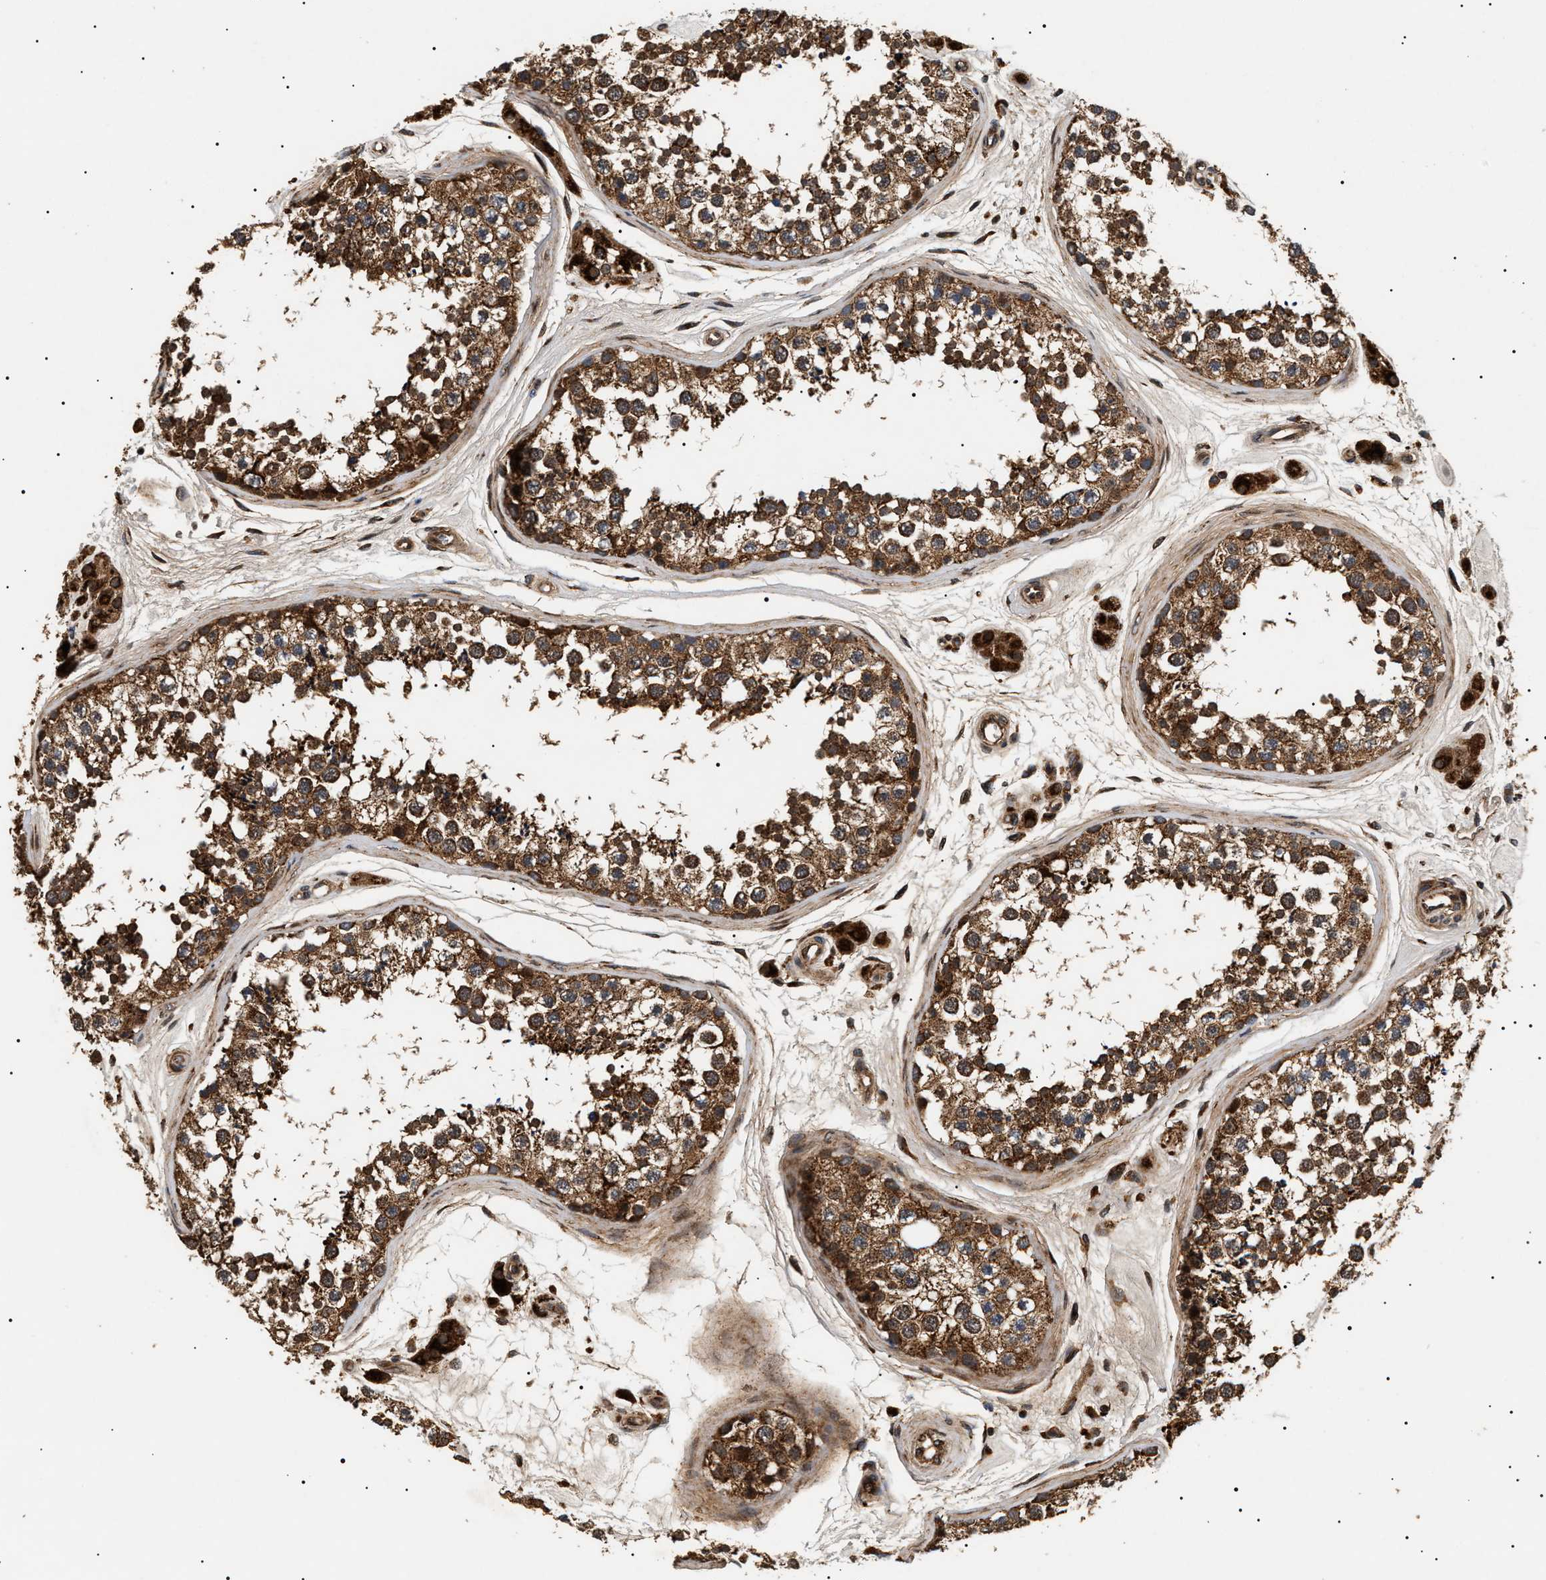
{"staining": {"intensity": "moderate", "quantity": ">75%", "location": "cytoplasmic/membranous"}, "tissue": "testis", "cell_type": "Cells in seminiferous ducts", "image_type": "normal", "snomed": [{"axis": "morphology", "description": "Normal tissue, NOS"}, {"axis": "topography", "description": "Testis"}], "caption": "IHC of normal testis displays medium levels of moderate cytoplasmic/membranous staining in about >75% of cells in seminiferous ducts. (DAB (3,3'-diaminobenzidine) = brown stain, brightfield microscopy at high magnification).", "gene": "ZBTB26", "patient": {"sex": "male", "age": 56}}